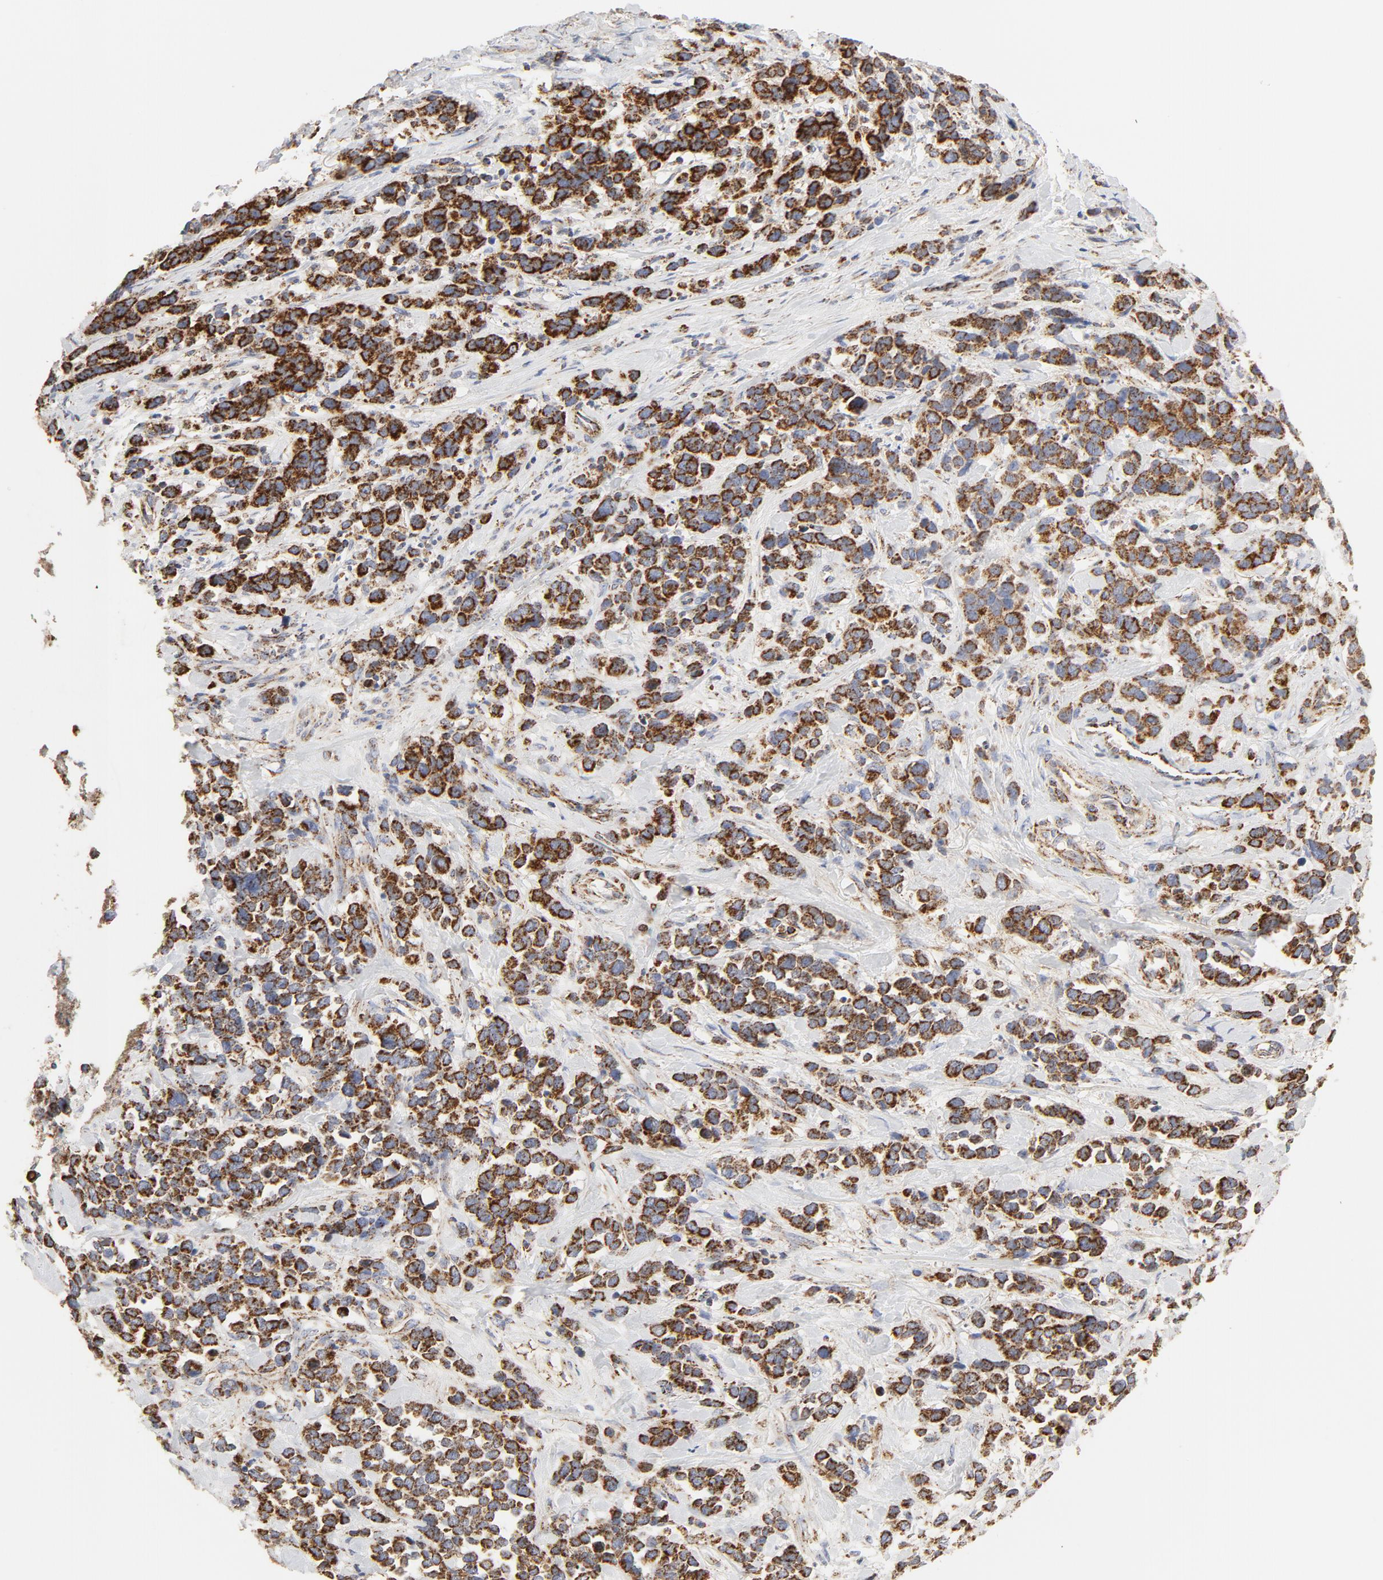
{"staining": {"intensity": "strong", "quantity": ">75%", "location": "cytoplasmic/membranous"}, "tissue": "stomach cancer", "cell_type": "Tumor cells", "image_type": "cancer", "snomed": [{"axis": "morphology", "description": "Adenocarcinoma, NOS"}, {"axis": "topography", "description": "Stomach, upper"}], "caption": "A brown stain shows strong cytoplasmic/membranous staining of a protein in stomach adenocarcinoma tumor cells.", "gene": "PCNX4", "patient": {"sex": "male", "age": 71}}